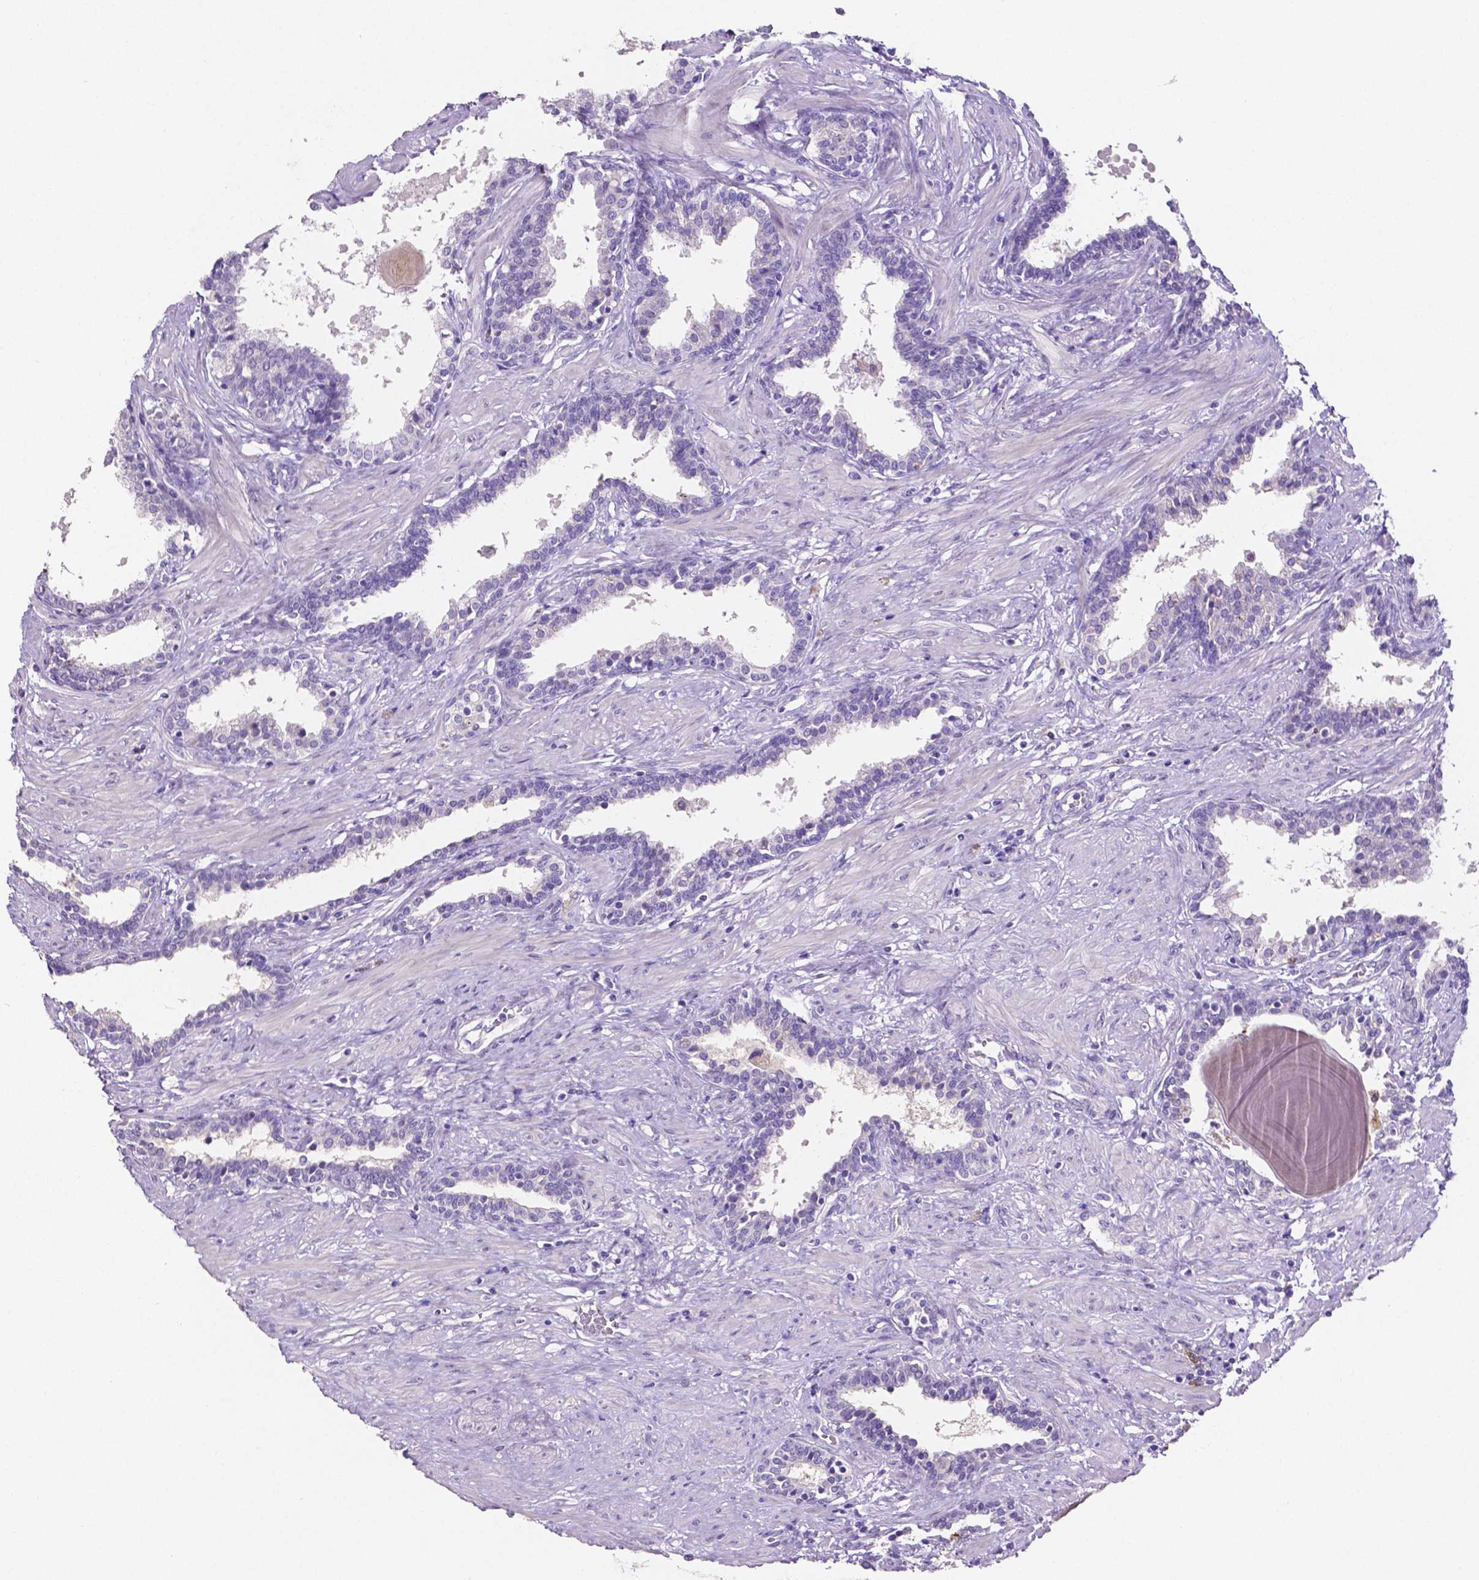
{"staining": {"intensity": "negative", "quantity": "none", "location": "none"}, "tissue": "prostate", "cell_type": "Glandular cells", "image_type": "normal", "snomed": [{"axis": "morphology", "description": "Normal tissue, NOS"}, {"axis": "topography", "description": "Prostate"}], "caption": "Protein analysis of normal prostate displays no significant staining in glandular cells.", "gene": "MMP9", "patient": {"sex": "male", "age": 55}}